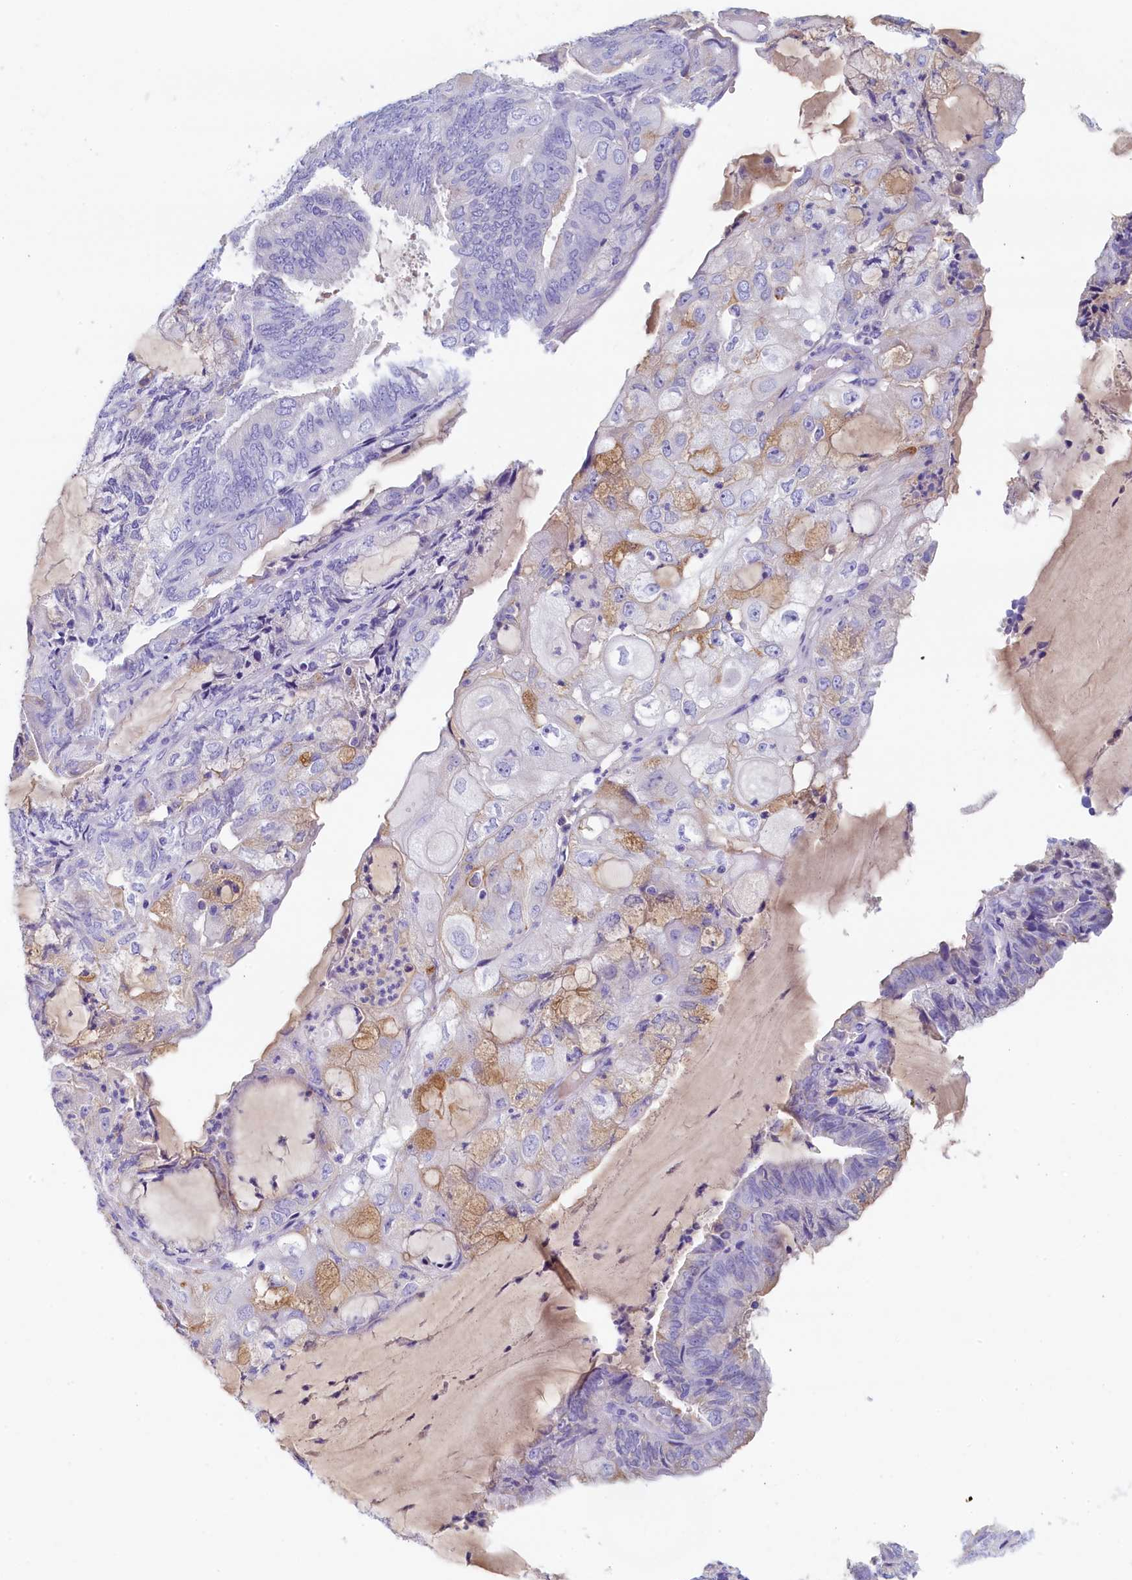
{"staining": {"intensity": "moderate", "quantity": "<25%", "location": "cytoplasmic/membranous"}, "tissue": "endometrial cancer", "cell_type": "Tumor cells", "image_type": "cancer", "snomed": [{"axis": "morphology", "description": "Adenocarcinoma, NOS"}, {"axis": "topography", "description": "Endometrium"}], "caption": "Immunohistochemical staining of endometrial adenocarcinoma demonstrates low levels of moderate cytoplasmic/membranous positivity in approximately <25% of tumor cells. The staining was performed using DAB to visualize the protein expression in brown, while the nuclei were stained in blue with hematoxylin (Magnification: 20x).", "gene": "GUCA1C", "patient": {"sex": "female", "age": 81}}